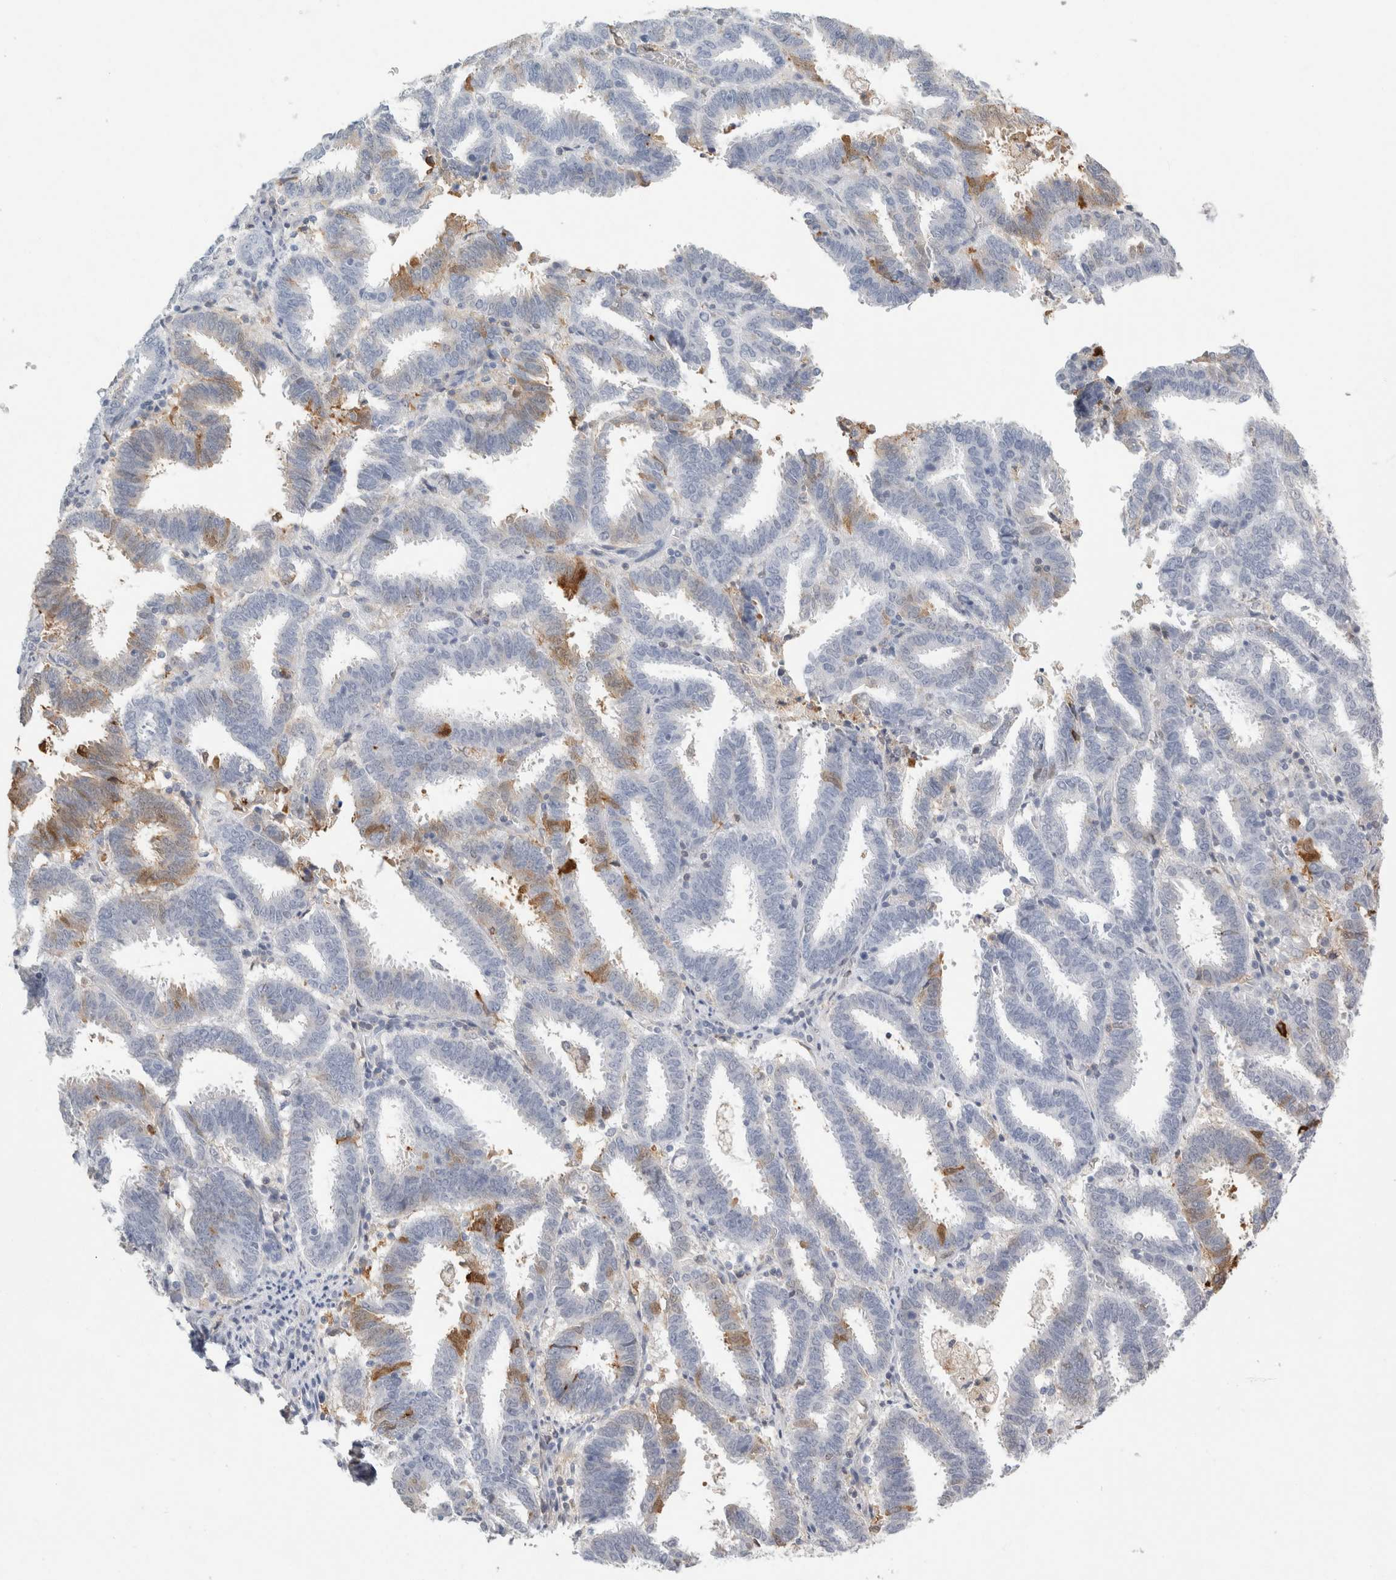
{"staining": {"intensity": "moderate", "quantity": "<25%", "location": "cytoplasmic/membranous"}, "tissue": "endometrial cancer", "cell_type": "Tumor cells", "image_type": "cancer", "snomed": [{"axis": "morphology", "description": "Adenocarcinoma, NOS"}, {"axis": "topography", "description": "Uterus"}], "caption": "Immunohistochemical staining of human endometrial adenocarcinoma shows low levels of moderate cytoplasmic/membranous positivity in about <25% of tumor cells.", "gene": "P2RY2", "patient": {"sex": "female", "age": 83}}